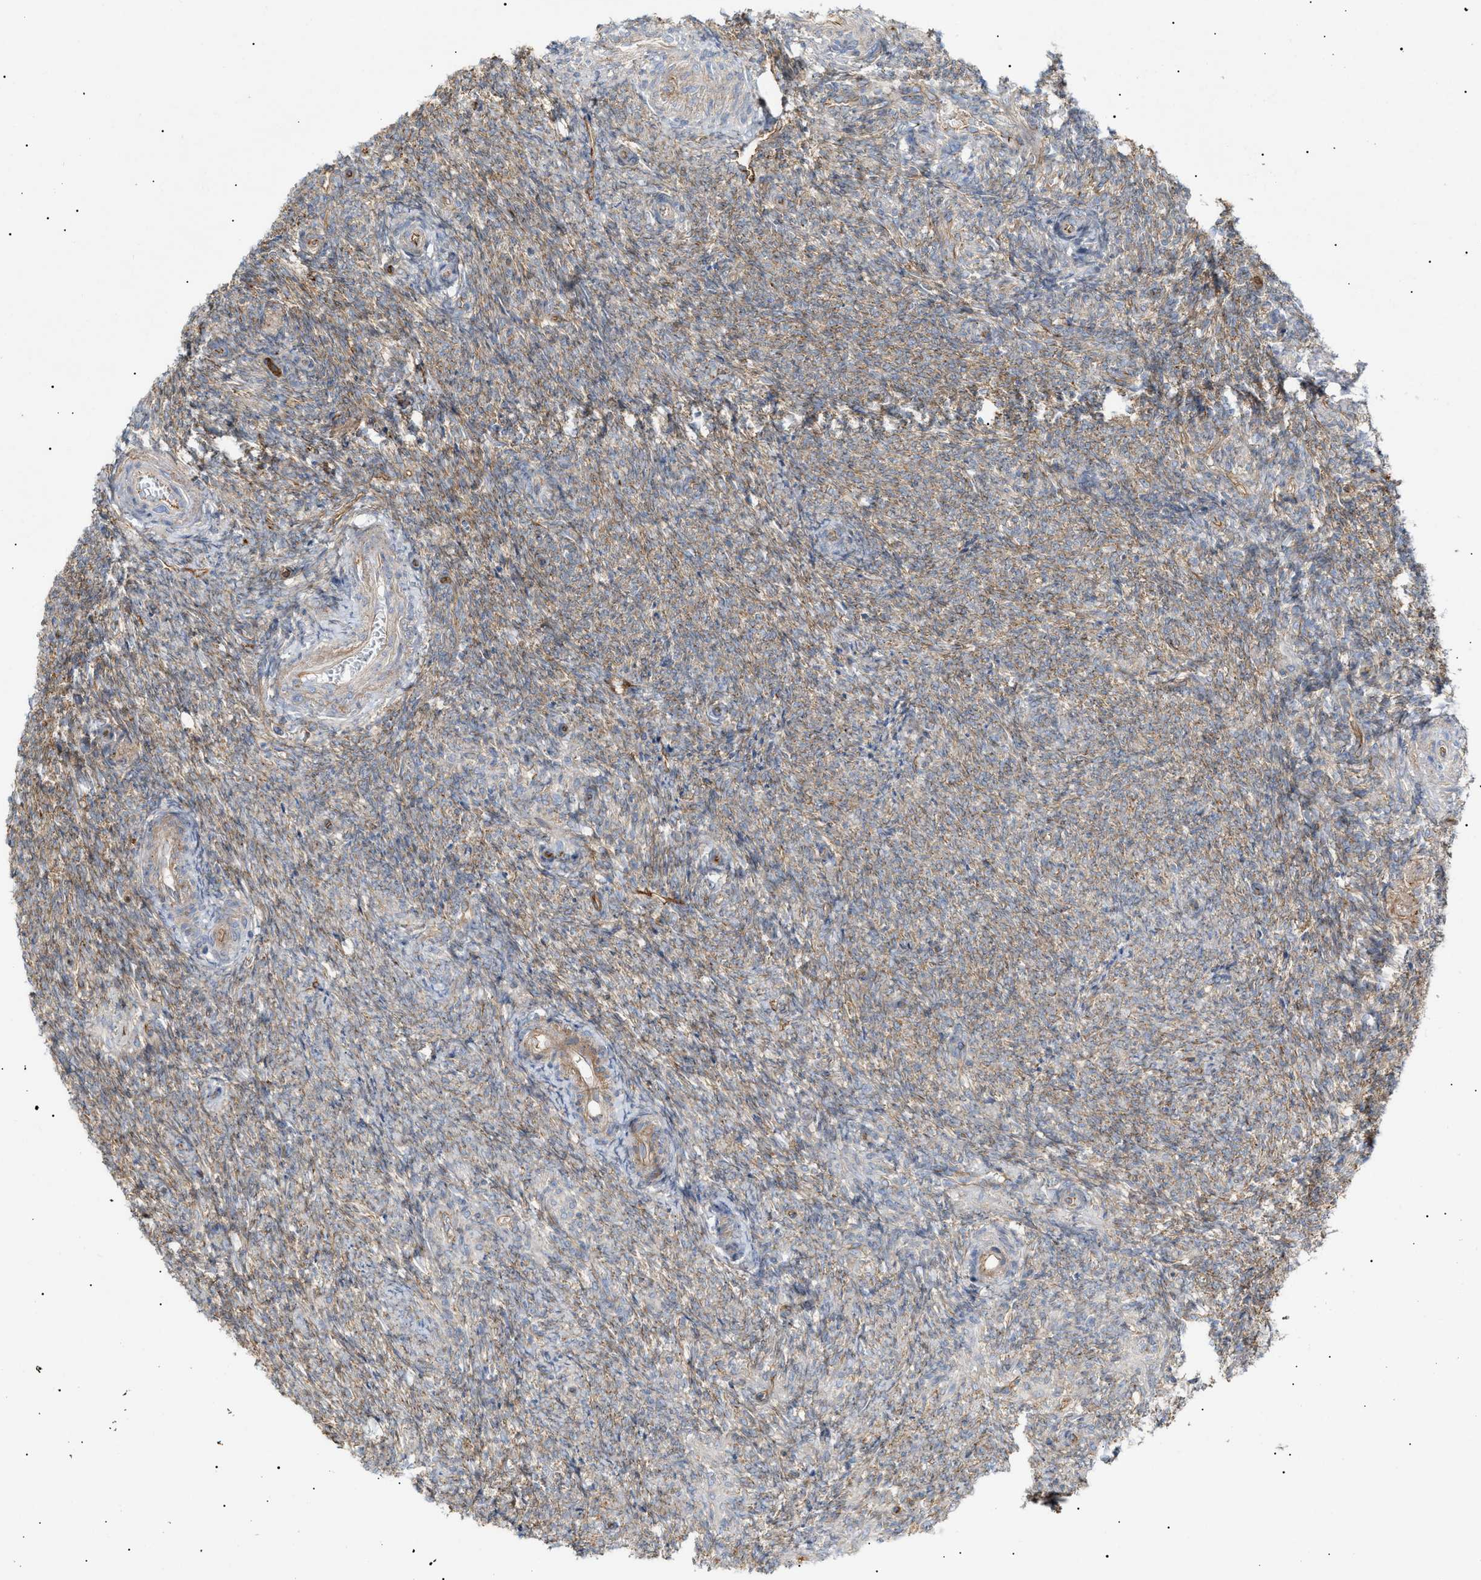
{"staining": {"intensity": "weak", "quantity": ">75%", "location": "cytoplasmic/membranous"}, "tissue": "ovary", "cell_type": "Follicle cells", "image_type": "normal", "snomed": [{"axis": "morphology", "description": "Normal tissue, NOS"}, {"axis": "topography", "description": "Ovary"}], "caption": "DAB immunohistochemical staining of unremarkable ovary demonstrates weak cytoplasmic/membranous protein staining in approximately >75% of follicle cells.", "gene": "ZFHX2", "patient": {"sex": "female", "age": 41}}